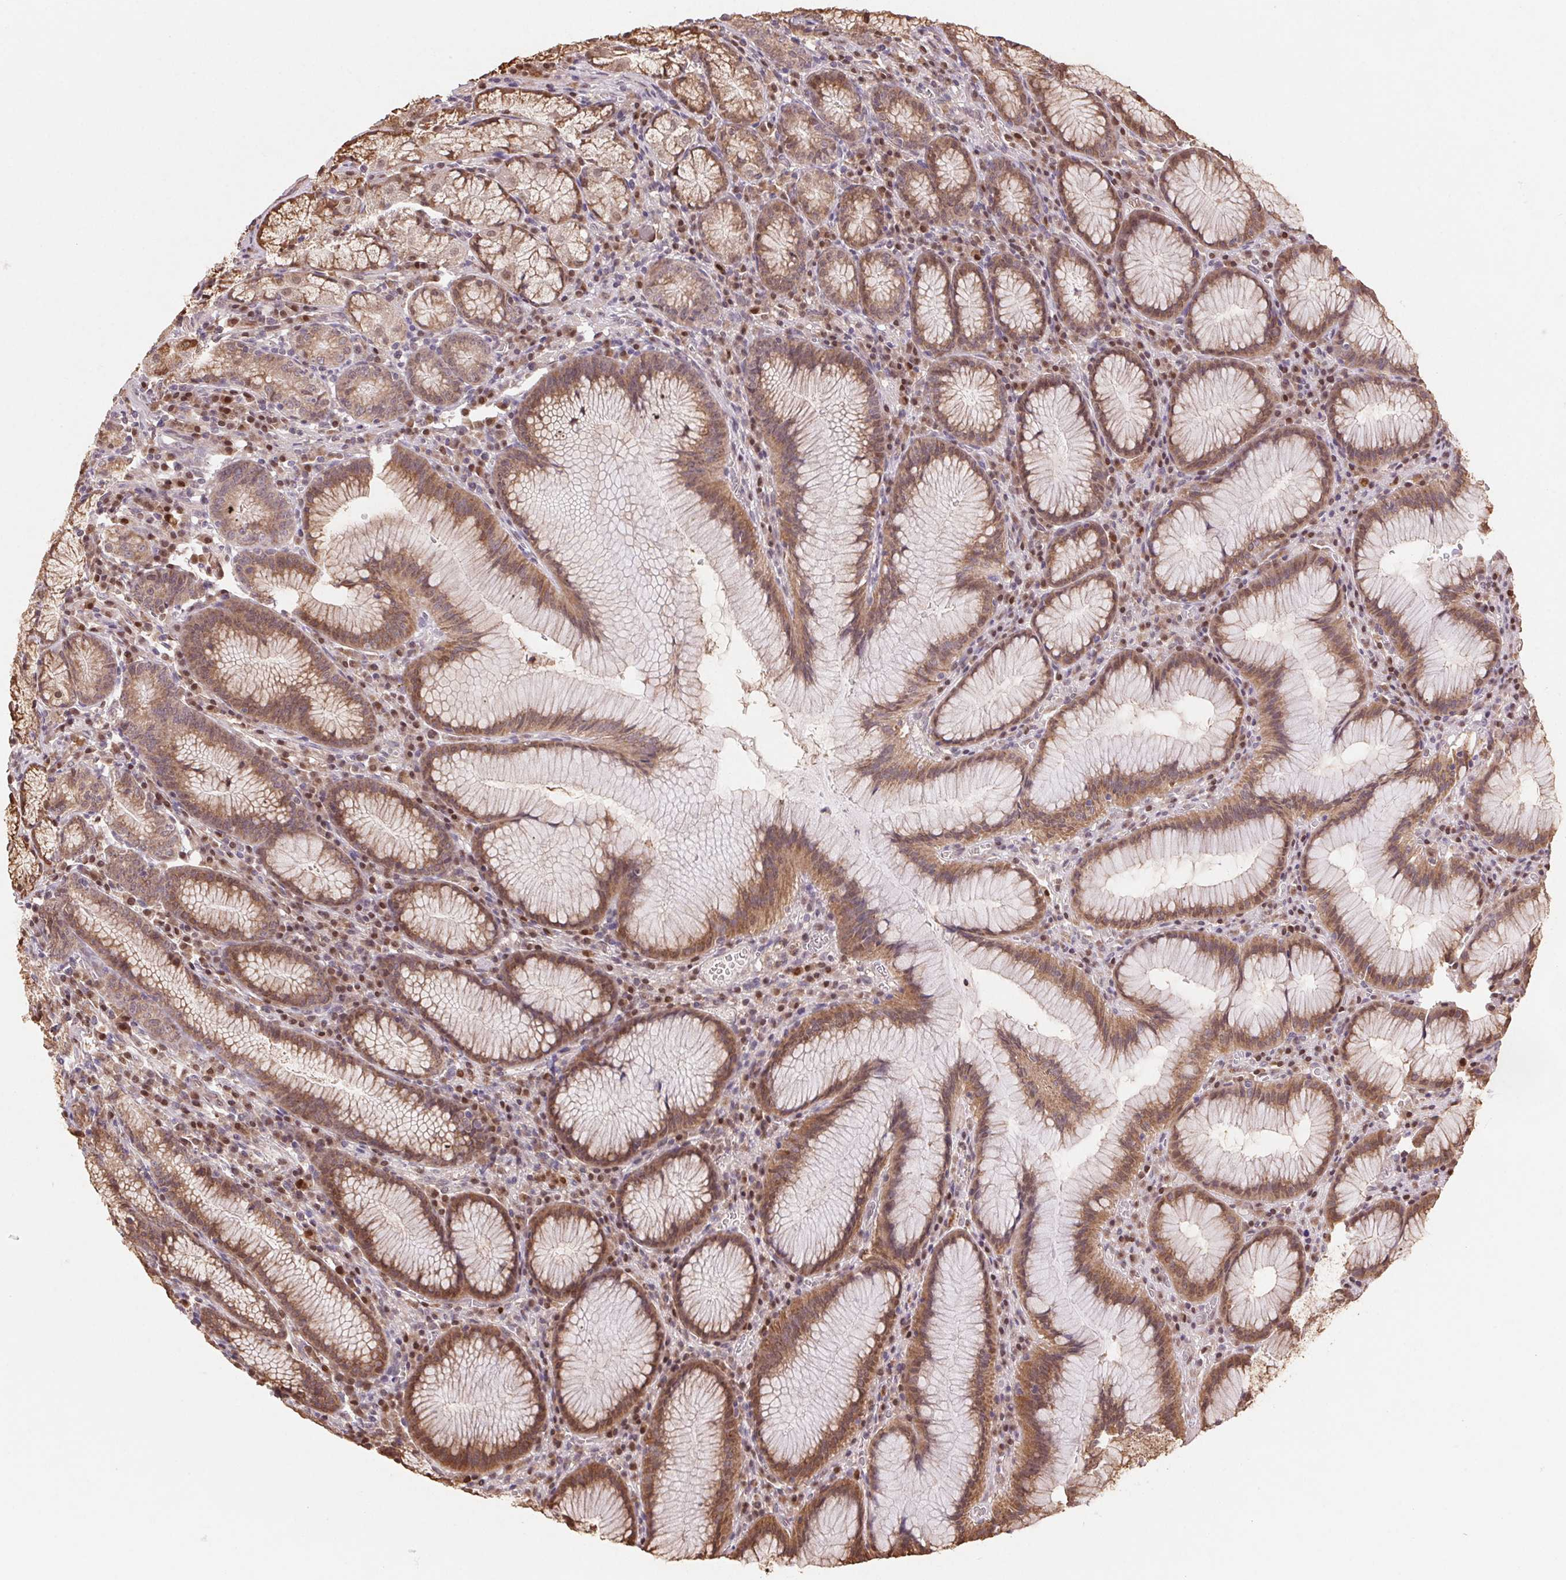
{"staining": {"intensity": "moderate", "quantity": ">75%", "location": "cytoplasmic/membranous,nuclear"}, "tissue": "stomach", "cell_type": "Glandular cells", "image_type": "normal", "snomed": [{"axis": "morphology", "description": "Normal tissue, NOS"}, {"axis": "topography", "description": "Stomach"}], "caption": "An immunohistochemistry image of unremarkable tissue is shown. Protein staining in brown highlights moderate cytoplasmic/membranous,nuclear positivity in stomach within glandular cells.", "gene": "CUTA", "patient": {"sex": "male", "age": 55}}